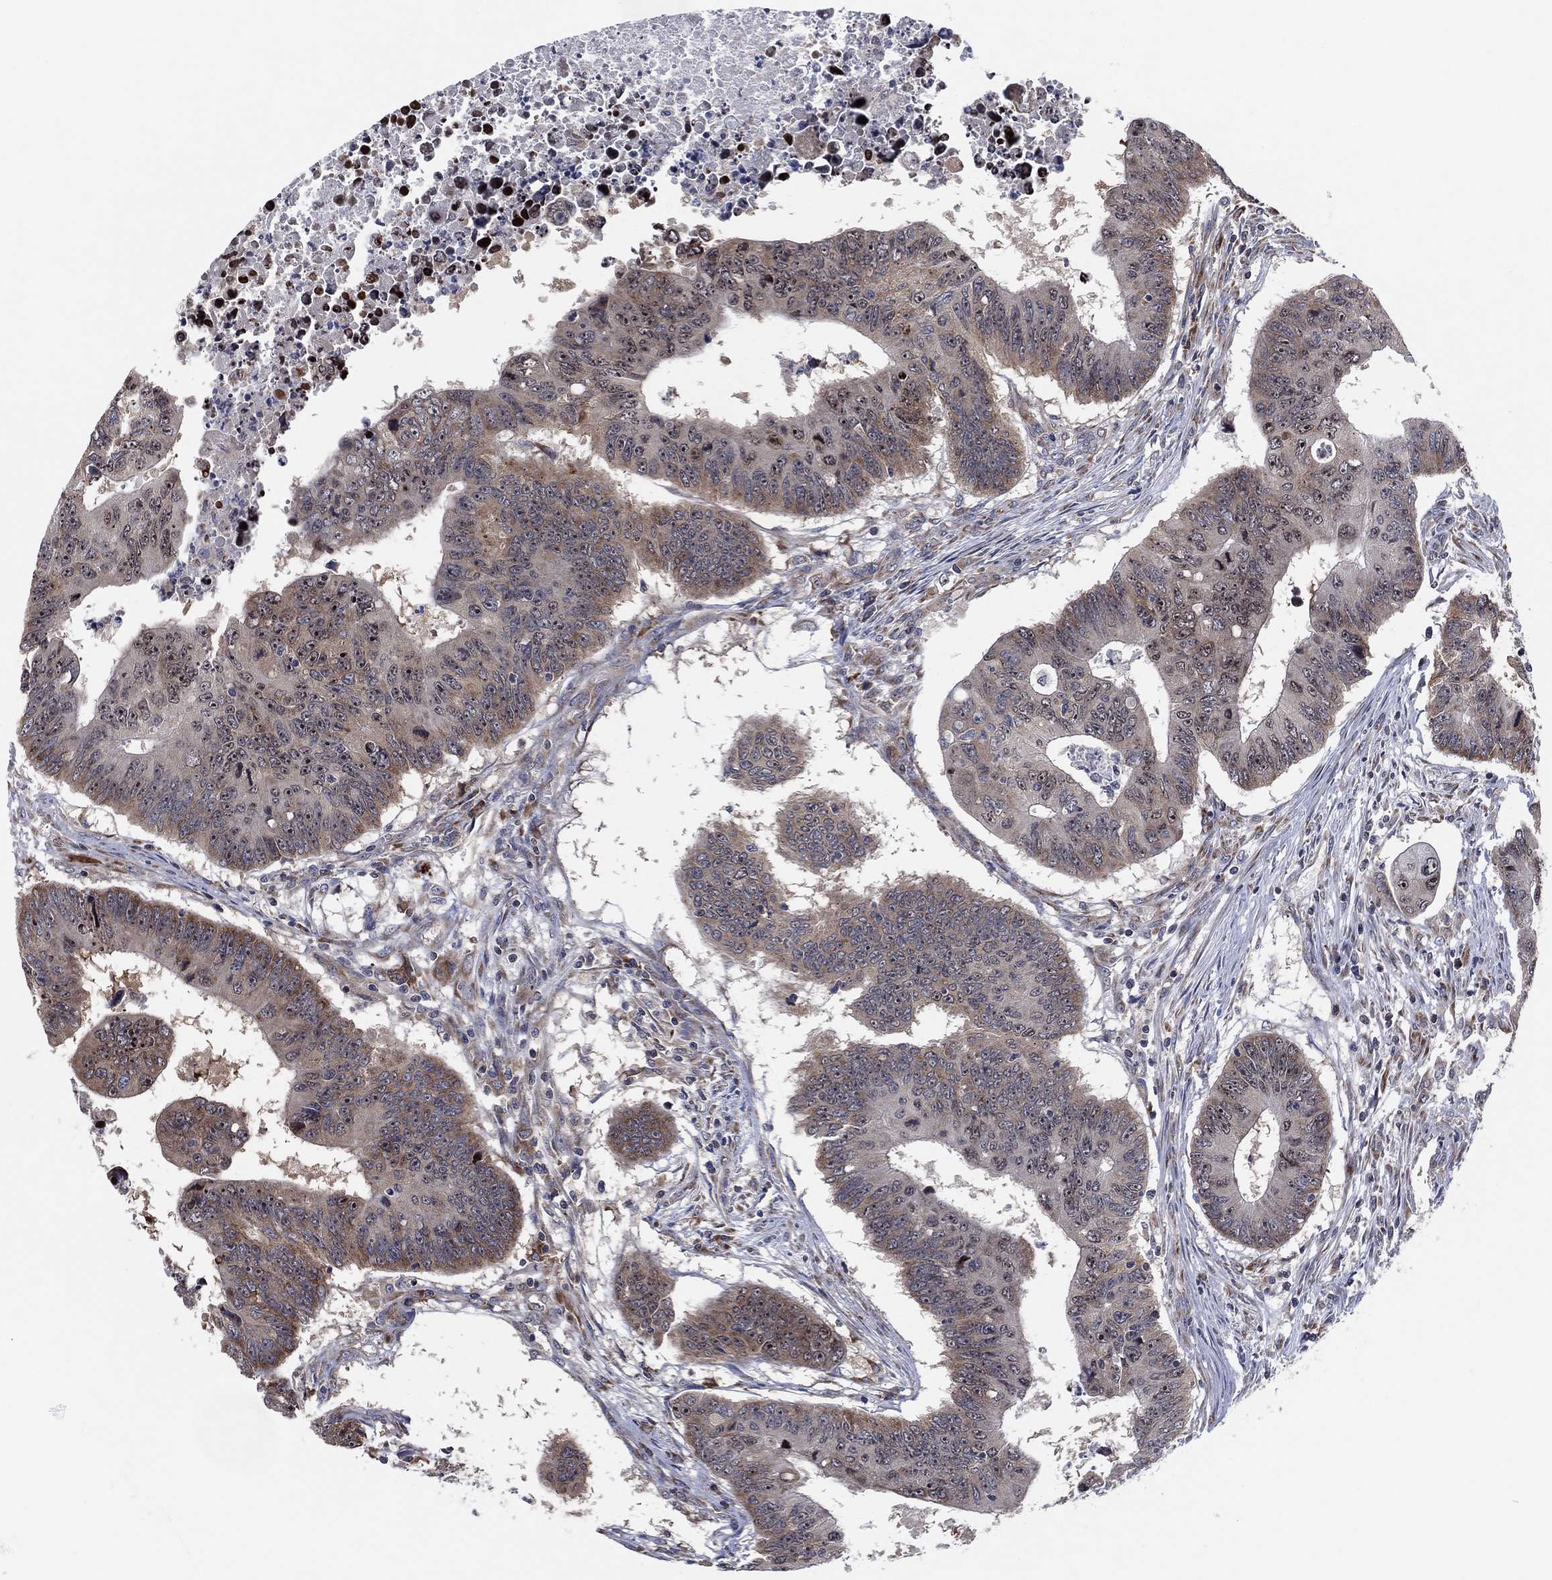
{"staining": {"intensity": "weak", "quantity": "<25%", "location": "cytoplasmic/membranous"}, "tissue": "colorectal cancer", "cell_type": "Tumor cells", "image_type": "cancer", "snomed": [{"axis": "morphology", "description": "Adenocarcinoma, NOS"}, {"axis": "topography", "description": "Rectum"}], "caption": "A histopathology image of adenocarcinoma (colorectal) stained for a protein exhibits no brown staining in tumor cells.", "gene": "FAM104A", "patient": {"sex": "female", "age": 85}}